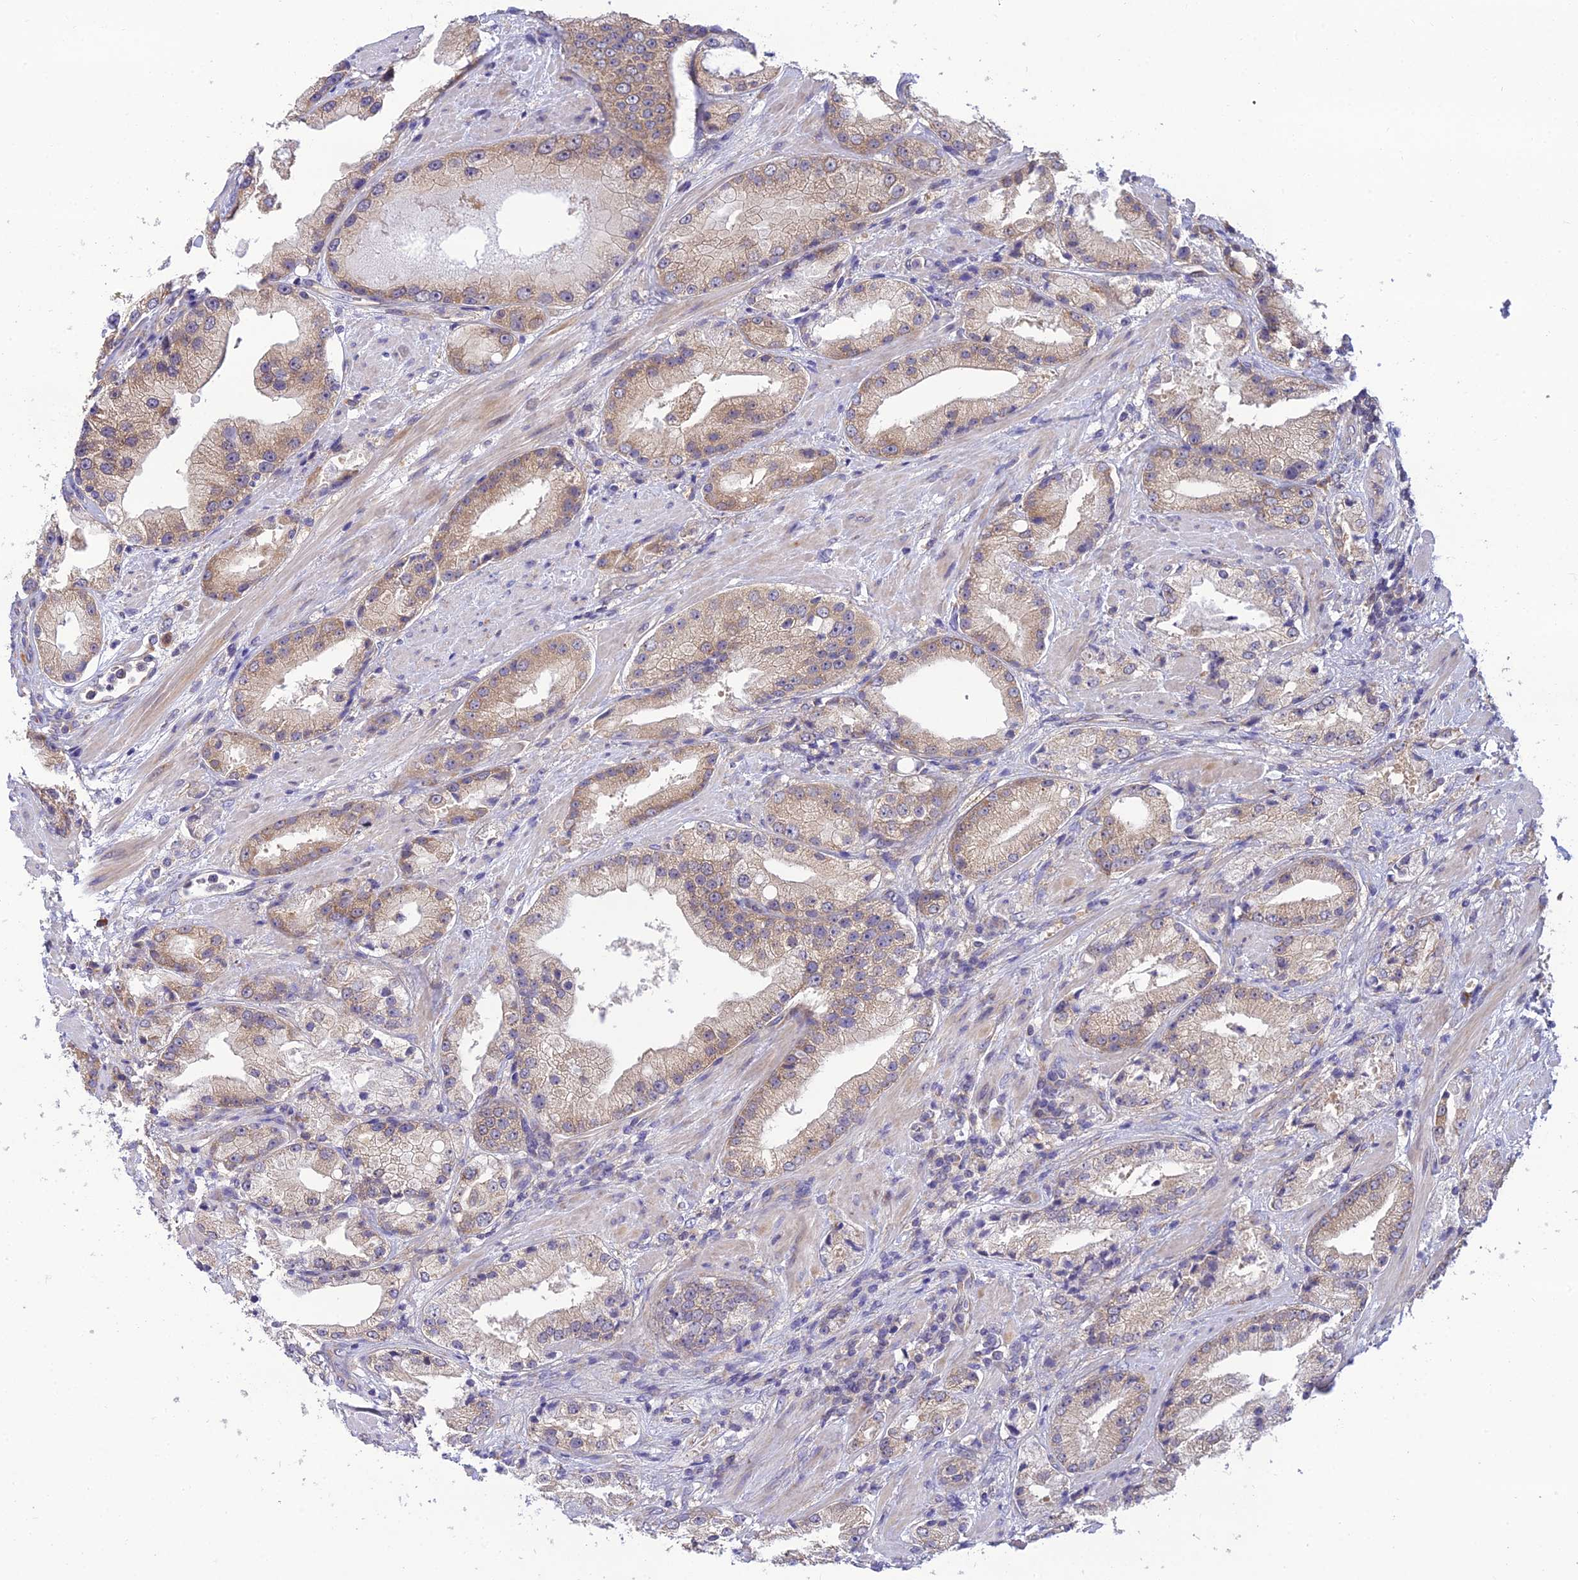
{"staining": {"intensity": "weak", "quantity": "25%-75%", "location": "cytoplasmic/membranous"}, "tissue": "prostate cancer", "cell_type": "Tumor cells", "image_type": "cancer", "snomed": [{"axis": "morphology", "description": "Adenocarcinoma, Low grade"}, {"axis": "topography", "description": "Prostate"}], "caption": "An immunohistochemistry photomicrograph of neoplastic tissue is shown. Protein staining in brown labels weak cytoplasmic/membranous positivity in prostate low-grade adenocarcinoma within tumor cells. (IHC, brightfield microscopy, high magnification).", "gene": "CLCN7", "patient": {"sex": "male", "age": 67}}